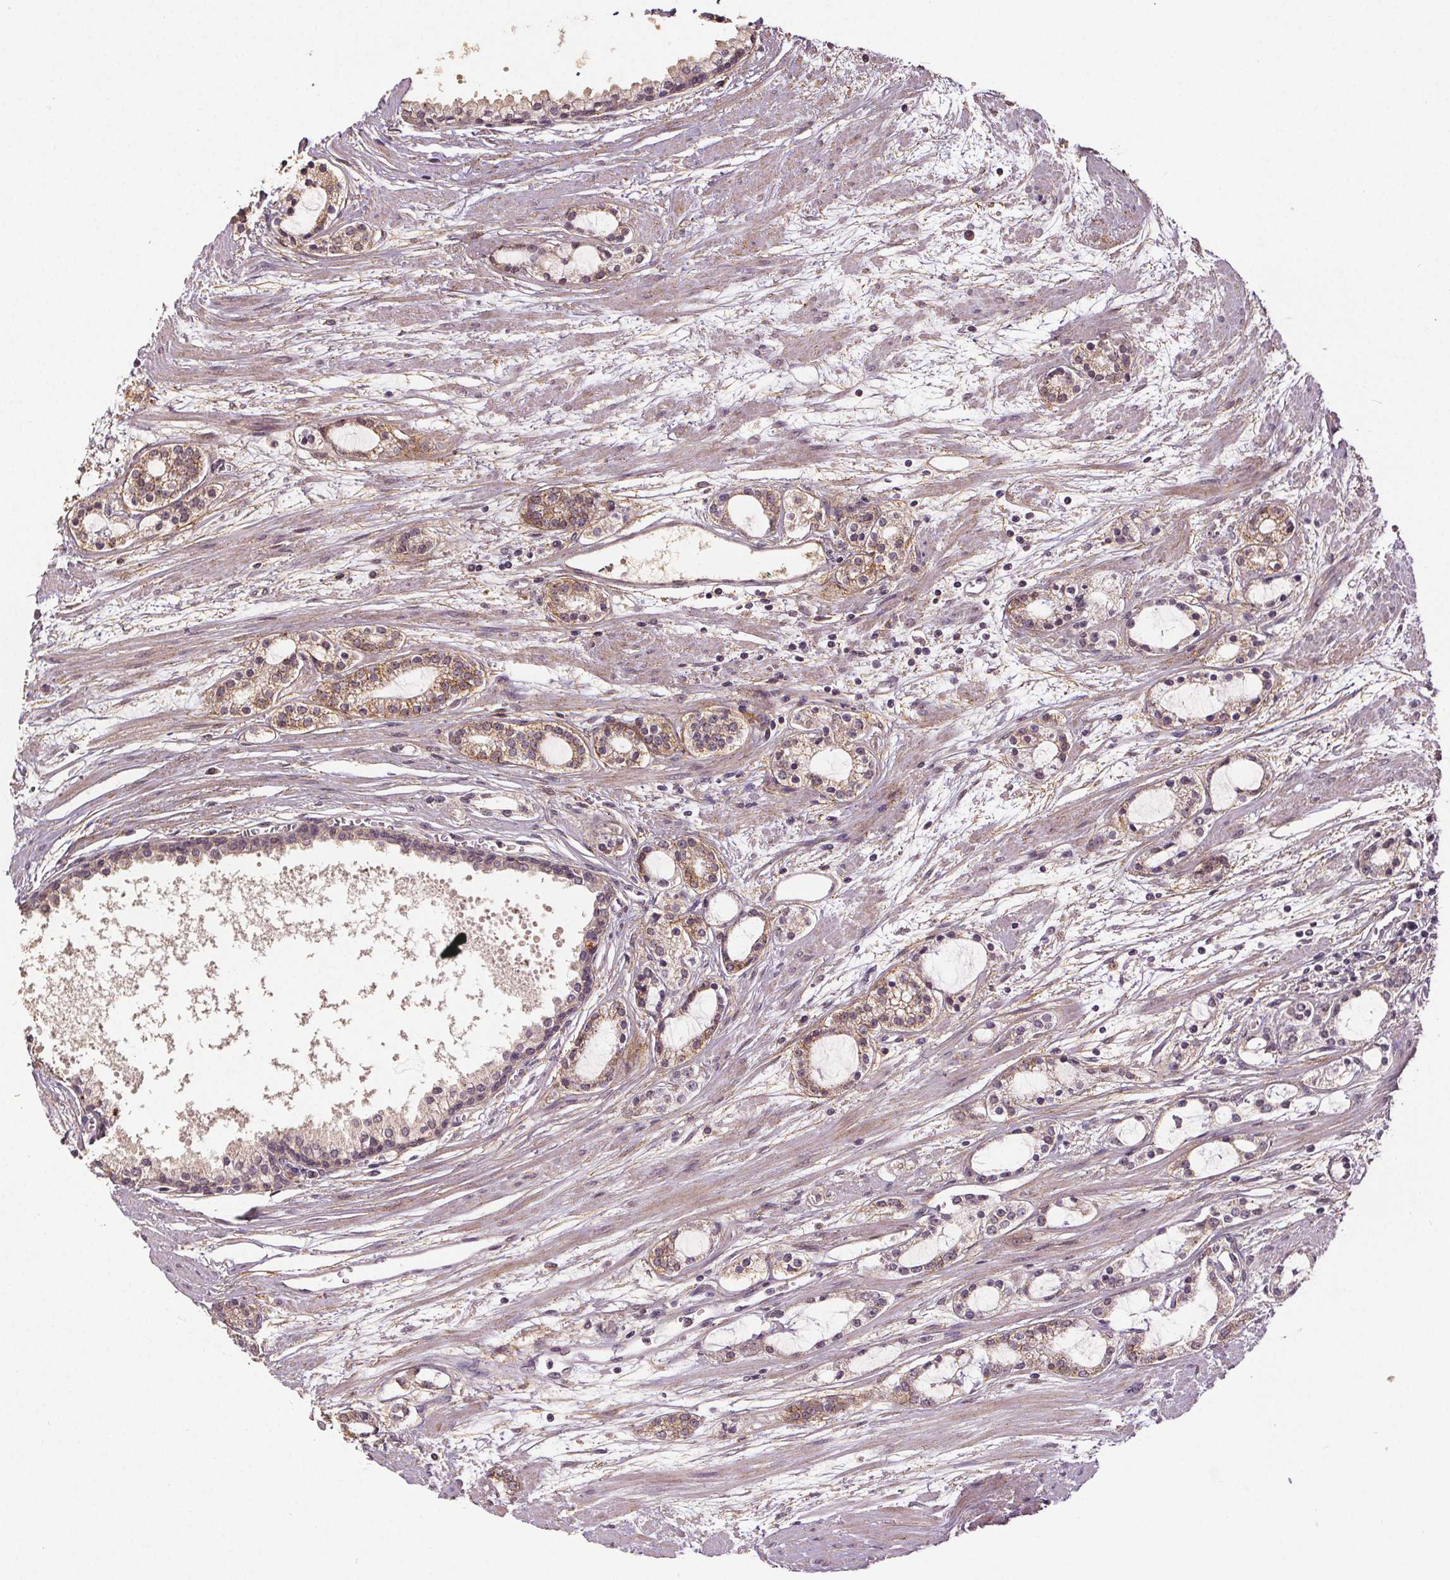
{"staining": {"intensity": "negative", "quantity": "none", "location": "none"}, "tissue": "prostate cancer", "cell_type": "Tumor cells", "image_type": "cancer", "snomed": [{"axis": "morphology", "description": "Adenocarcinoma, Medium grade"}, {"axis": "topography", "description": "Prostate"}], "caption": "High magnification brightfield microscopy of prostate adenocarcinoma (medium-grade) stained with DAB (3,3'-diaminobenzidine) (brown) and counterstained with hematoxylin (blue): tumor cells show no significant expression.", "gene": "EPHB3", "patient": {"sex": "male", "age": 57}}